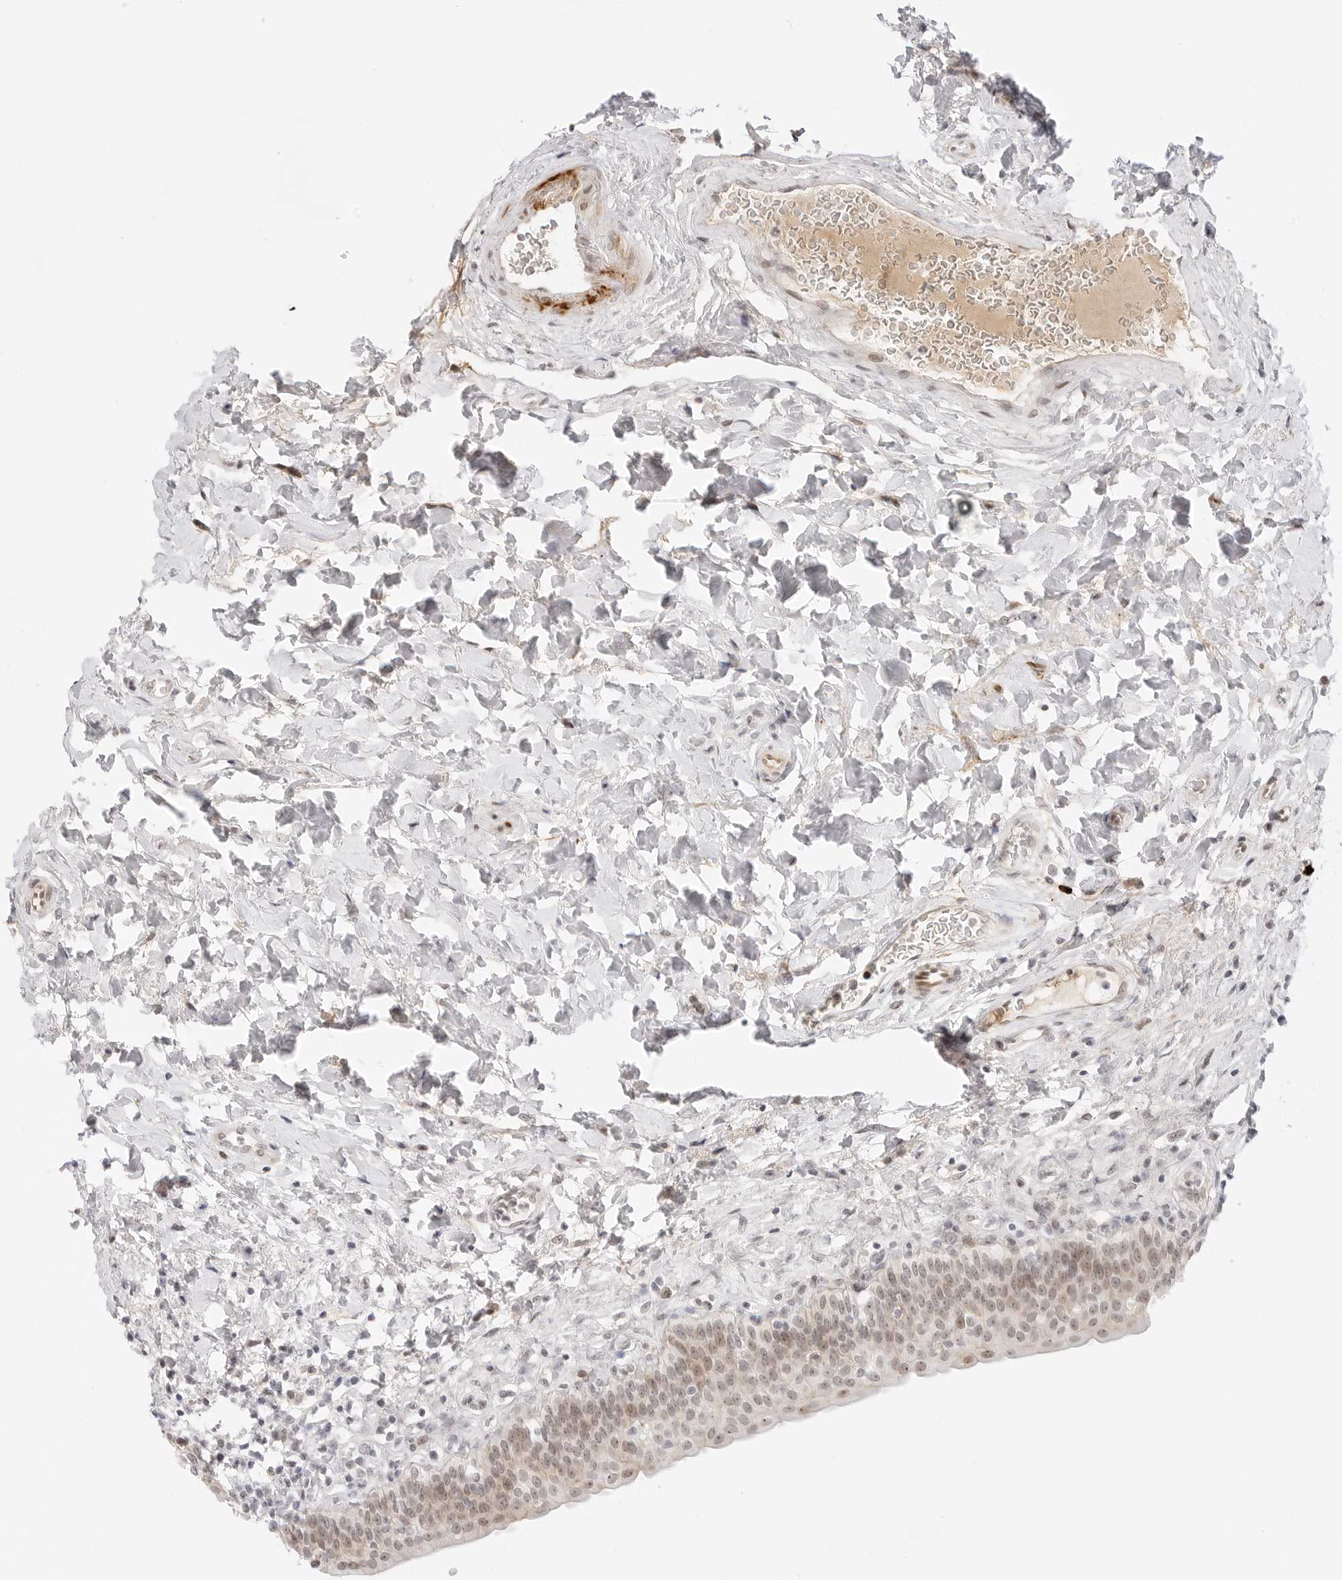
{"staining": {"intensity": "moderate", "quantity": "25%-75%", "location": "cytoplasmic/membranous,nuclear"}, "tissue": "urinary bladder", "cell_type": "Urothelial cells", "image_type": "normal", "snomed": [{"axis": "morphology", "description": "Normal tissue, NOS"}, {"axis": "topography", "description": "Urinary bladder"}], "caption": "The photomicrograph exhibits staining of benign urinary bladder, revealing moderate cytoplasmic/membranous,nuclear protein positivity (brown color) within urothelial cells. The staining is performed using DAB (3,3'-diaminobenzidine) brown chromogen to label protein expression. The nuclei are counter-stained blue using hematoxylin.", "gene": "HIPK3", "patient": {"sex": "male", "age": 83}}